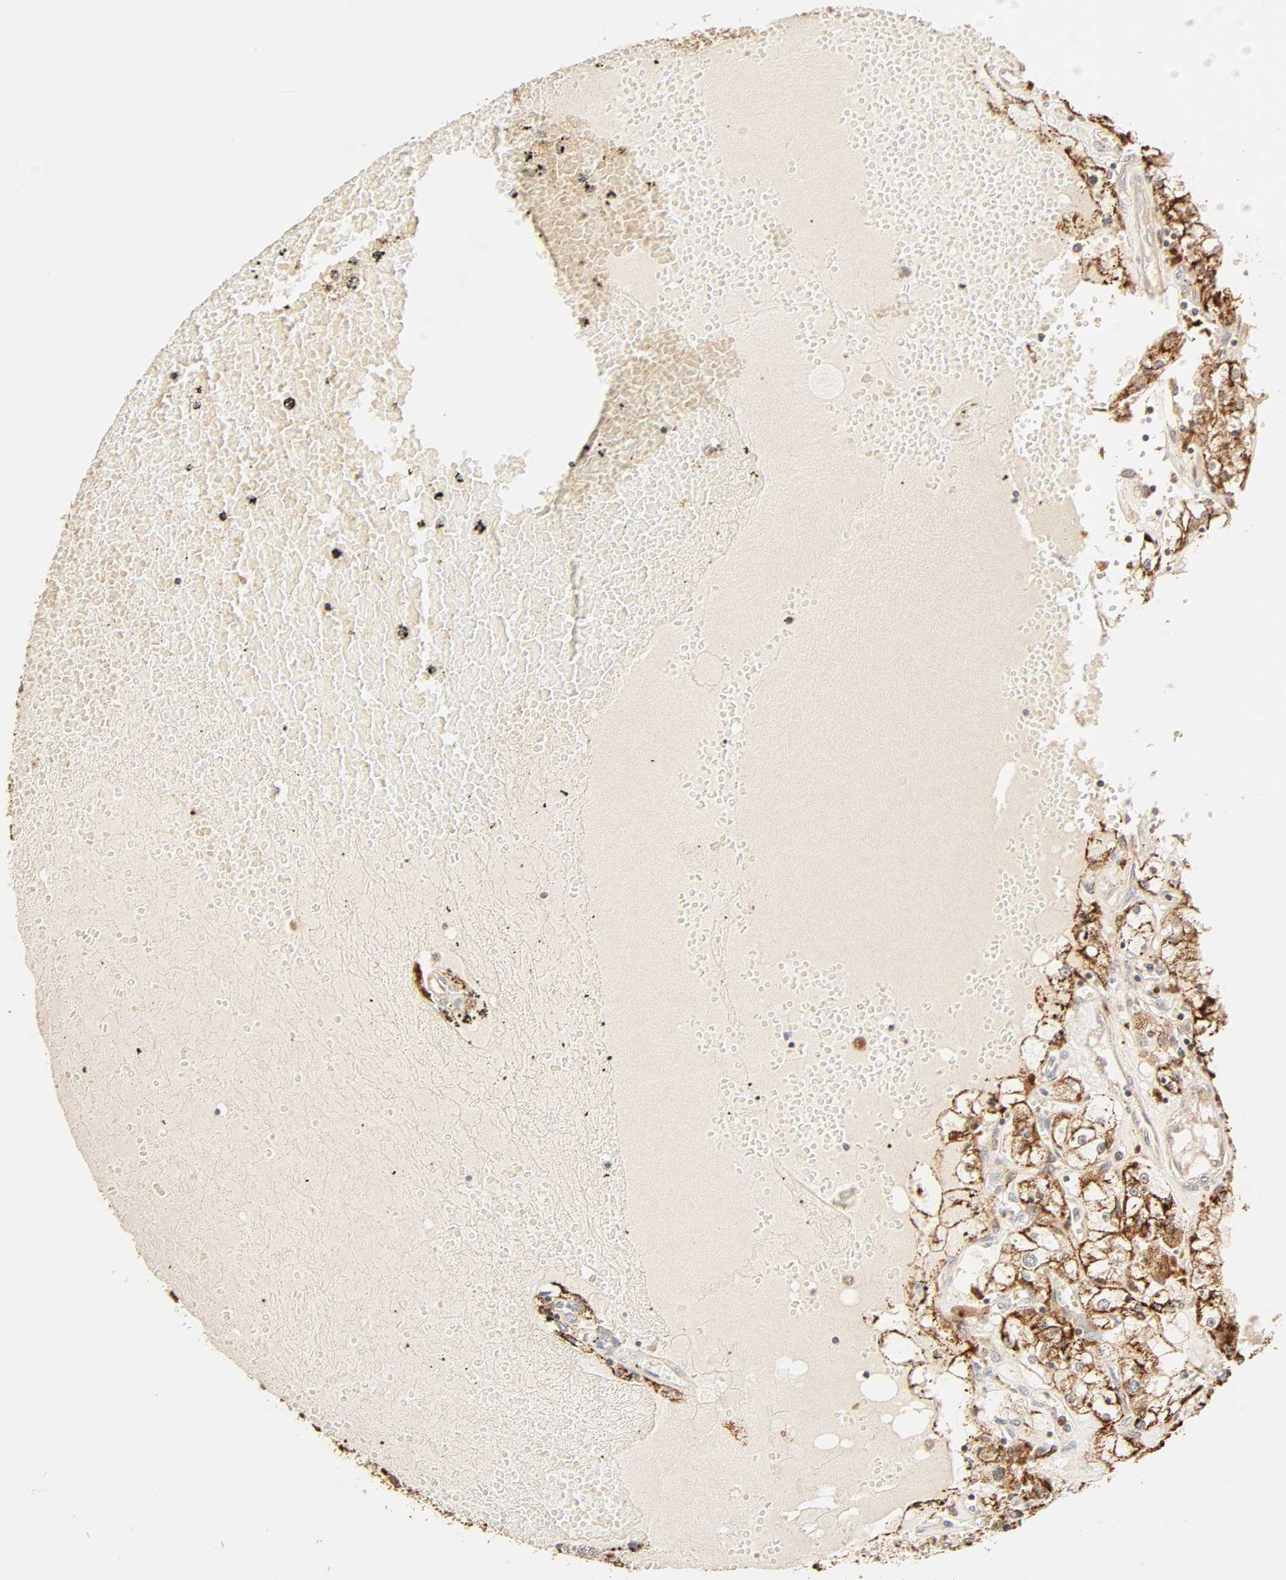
{"staining": {"intensity": "strong", "quantity": ">75%", "location": "cytoplasmic/membranous"}, "tissue": "renal cancer", "cell_type": "Tumor cells", "image_type": "cancer", "snomed": [{"axis": "morphology", "description": "Adenocarcinoma, NOS"}, {"axis": "topography", "description": "Kidney"}], "caption": "Strong cytoplasmic/membranous protein positivity is present in approximately >75% of tumor cells in adenocarcinoma (renal). The protein is shown in brown color, while the nuclei are stained blue.", "gene": "MAPK6", "patient": {"sex": "male", "age": 56}}